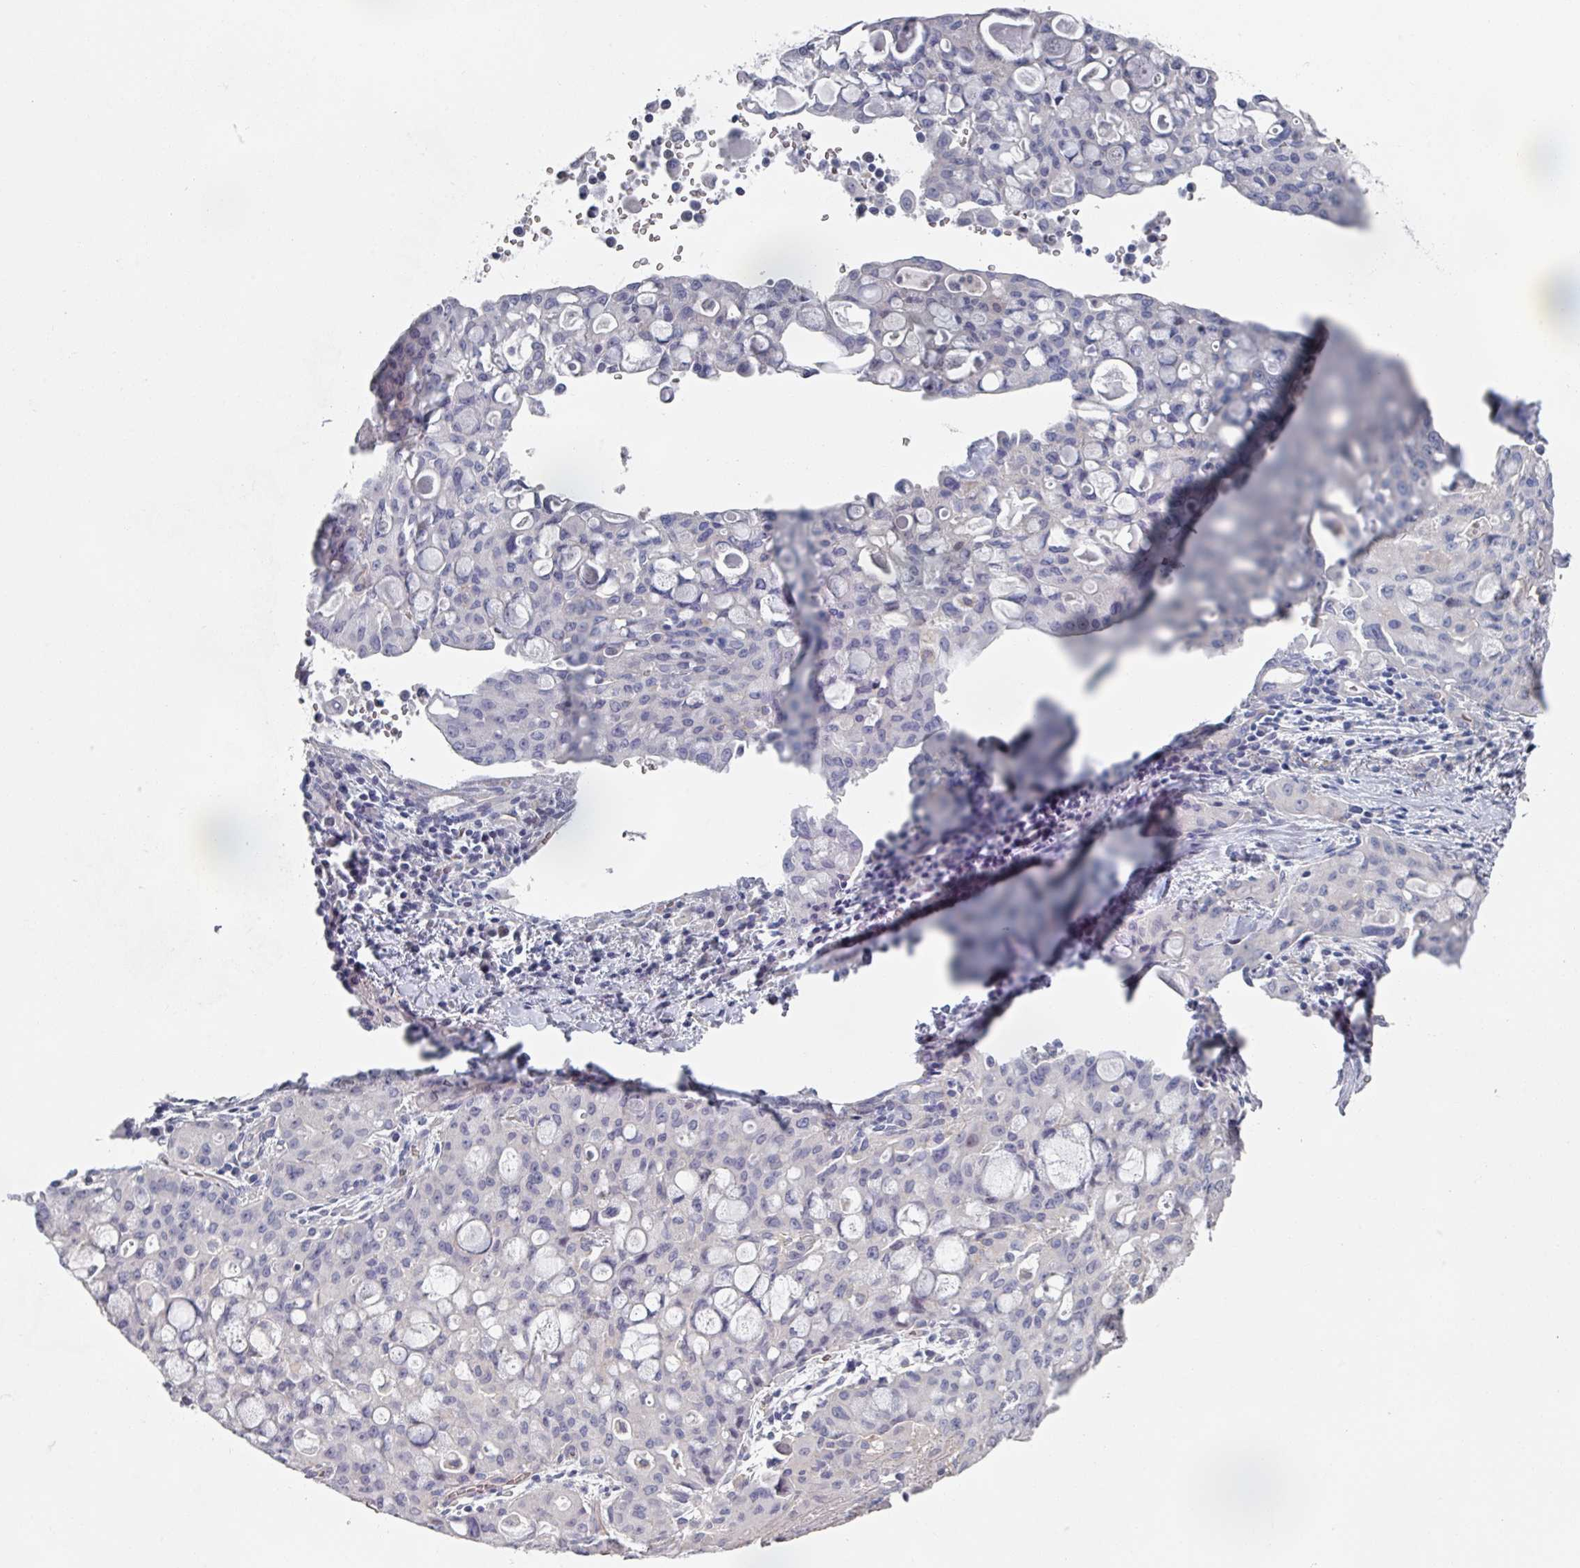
{"staining": {"intensity": "negative", "quantity": "none", "location": "none"}, "tissue": "lung cancer", "cell_type": "Tumor cells", "image_type": "cancer", "snomed": [{"axis": "morphology", "description": "Adenocarcinoma, NOS"}, {"axis": "topography", "description": "Lung"}], "caption": "IHC histopathology image of neoplastic tissue: human lung cancer stained with DAB exhibits no significant protein expression in tumor cells. (DAB immunohistochemistry visualized using brightfield microscopy, high magnification).", "gene": "EFL1", "patient": {"sex": "female", "age": 44}}